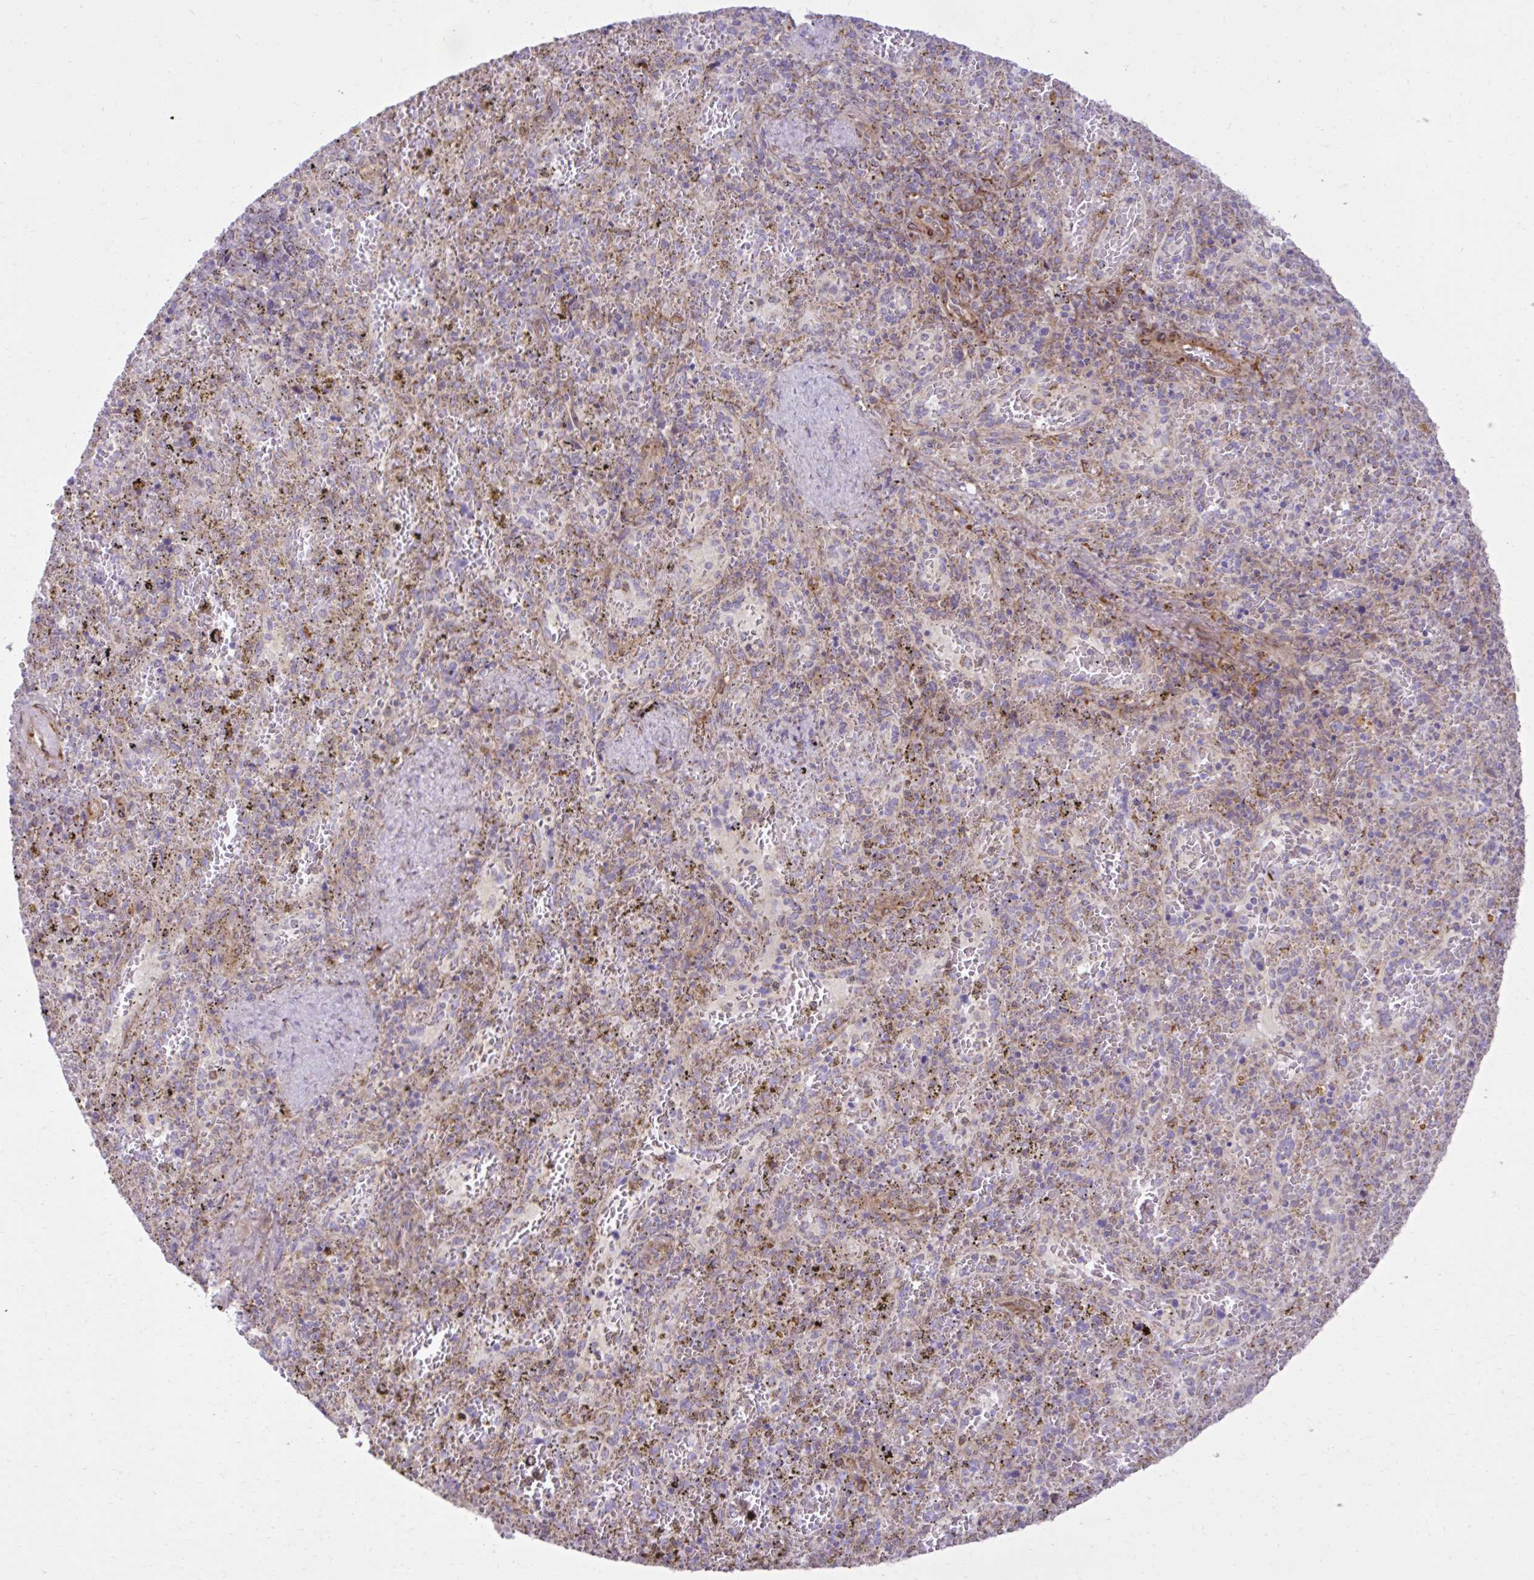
{"staining": {"intensity": "moderate", "quantity": "<25%", "location": "cytoplasmic/membranous"}, "tissue": "spleen", "cell_type": "Cells in red pulp", "image_type": "normal", "snomed": [{"axis": "morphology", "description": "Normal tissue, NOS"}, {"axis": "topography", "description": "Spleen"}], "caption": "This micrograph shows benign spleen stained with IHC to label a protein in brown. The cytoplasmic/membranous of cells in red pulp show moderate positivity for the protein. Nuclei are counter-stained blue.", "gene": "LIMS1", "patient": {"sex": "female", "age": 50}}